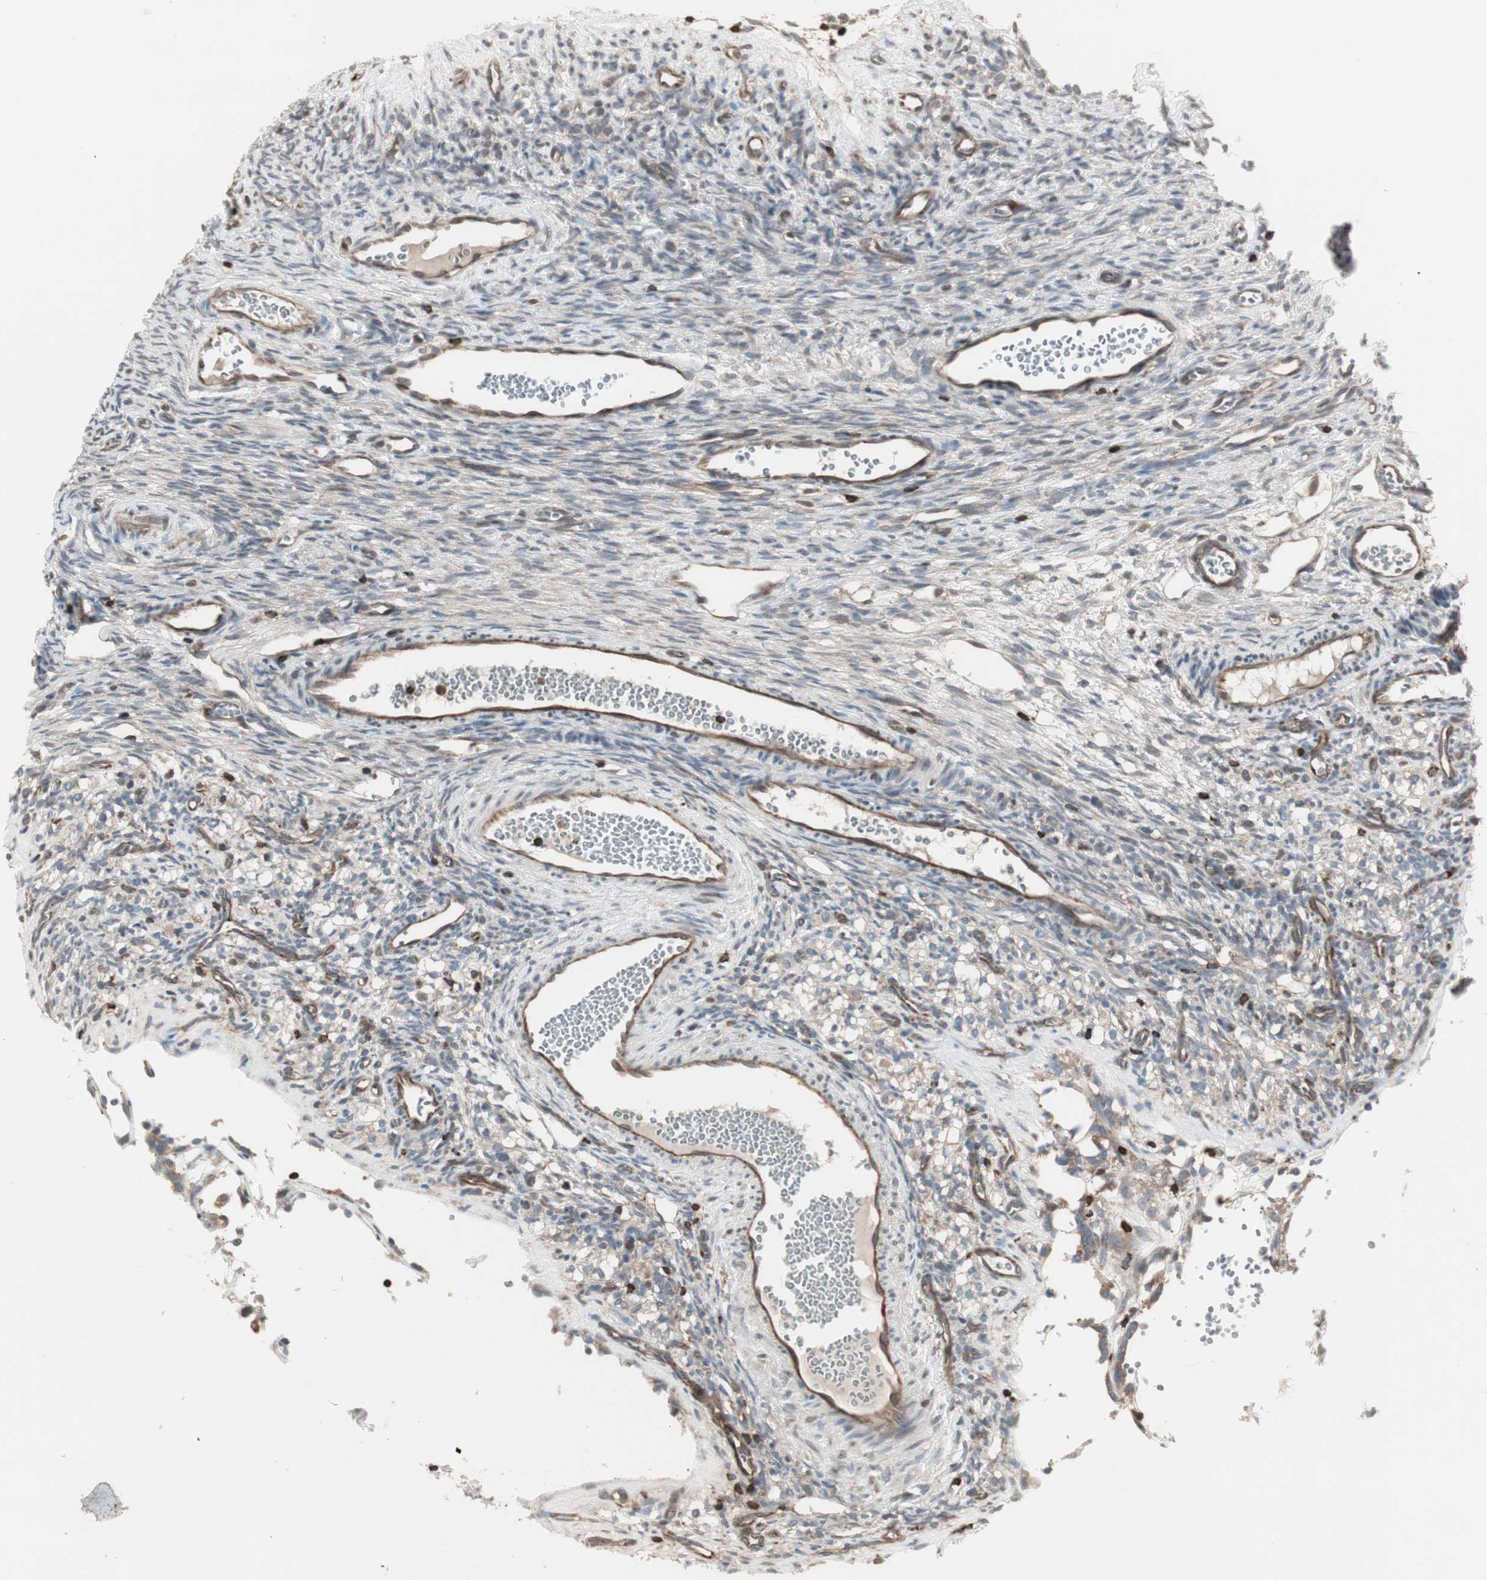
{"staining": {"intensity": "negative", "quantity": "none", "location": "none"}, "tissue": "ovary", "cell_type": "Ovarian stroma cells", "image_type": "normal", "snomed": [{"axis": "morphology", "description": "Normal tissue, NOS"}, {"axis": "topography", "description": "Ovary"}], "caption": "This histopathology image is of normal ovary stained with immunohistochemistry to label a protein in brown with the nuclei are counter-stained blue. There is no positivity in ovarian stroma cells.", "gene": "ARHGEF1", "patient": {"sex": "female", "age": 35}}